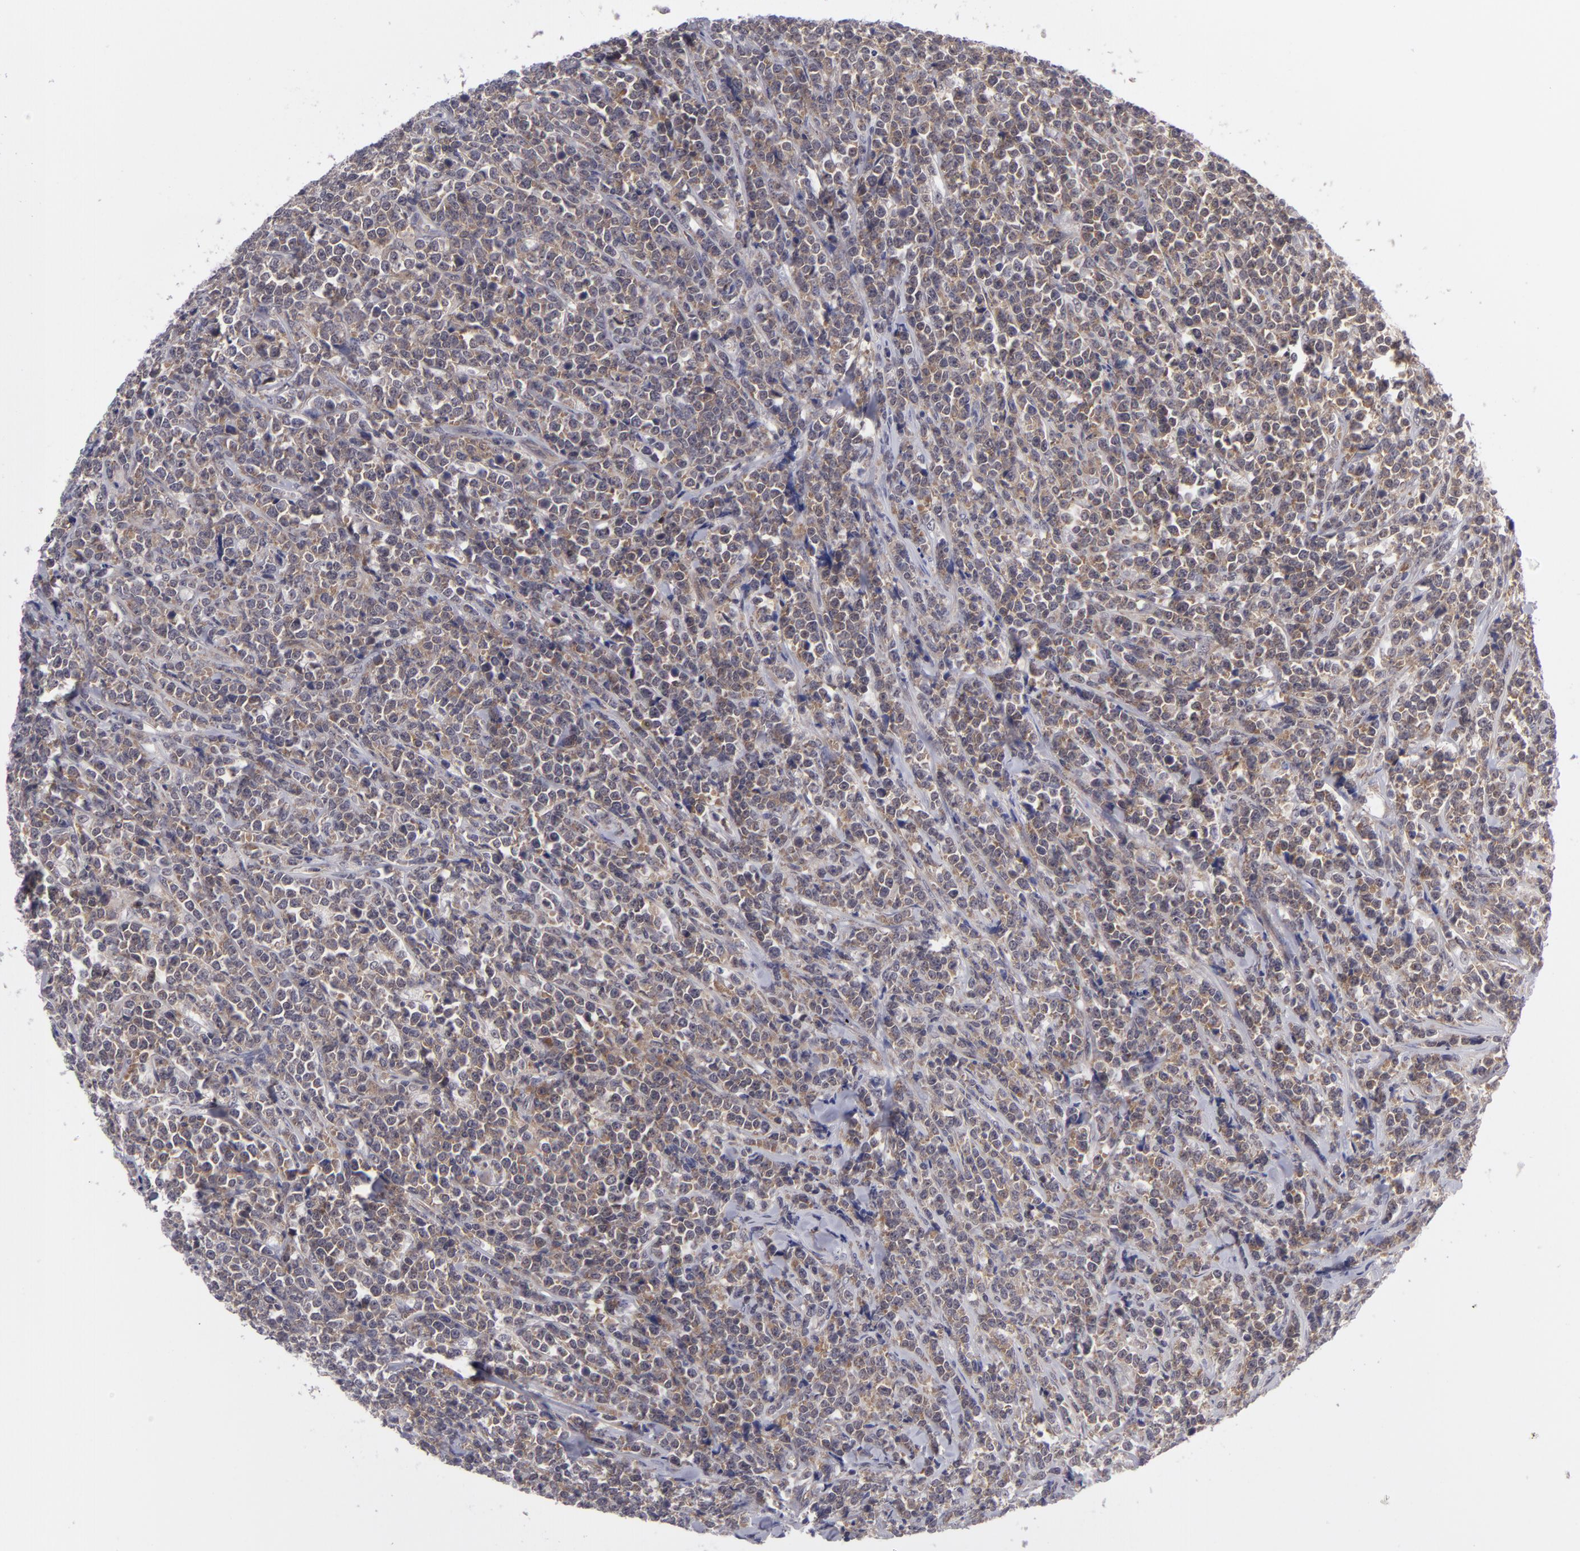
{"staining": {"intensity": "moderate", "quantity": ">75%", "location": "cytoplasmic/membranous"}, "tissue": "lymphoma", "cell_type": "Tumor cells", "image_type": "cancer", "snomed": [{"axis": "morphology", "description": "Malignant lymphoma, non-Hodgkin's type, High grade"}, {"axis": "topography", "description": "Small intestine"}, {"axis": "topography", "description": "Colon"}], "caption": "An immunohistochemistry histopathology image of neoplastic tissue is shown. Protein staining in brown labels moderate cytoplasmic/membranous positivity in high-grade malignant lymphoma, non-Hodgkin's type within tumor cells.", "gene": "BCL10", "patient": {"sex": "male", "age": 8}}